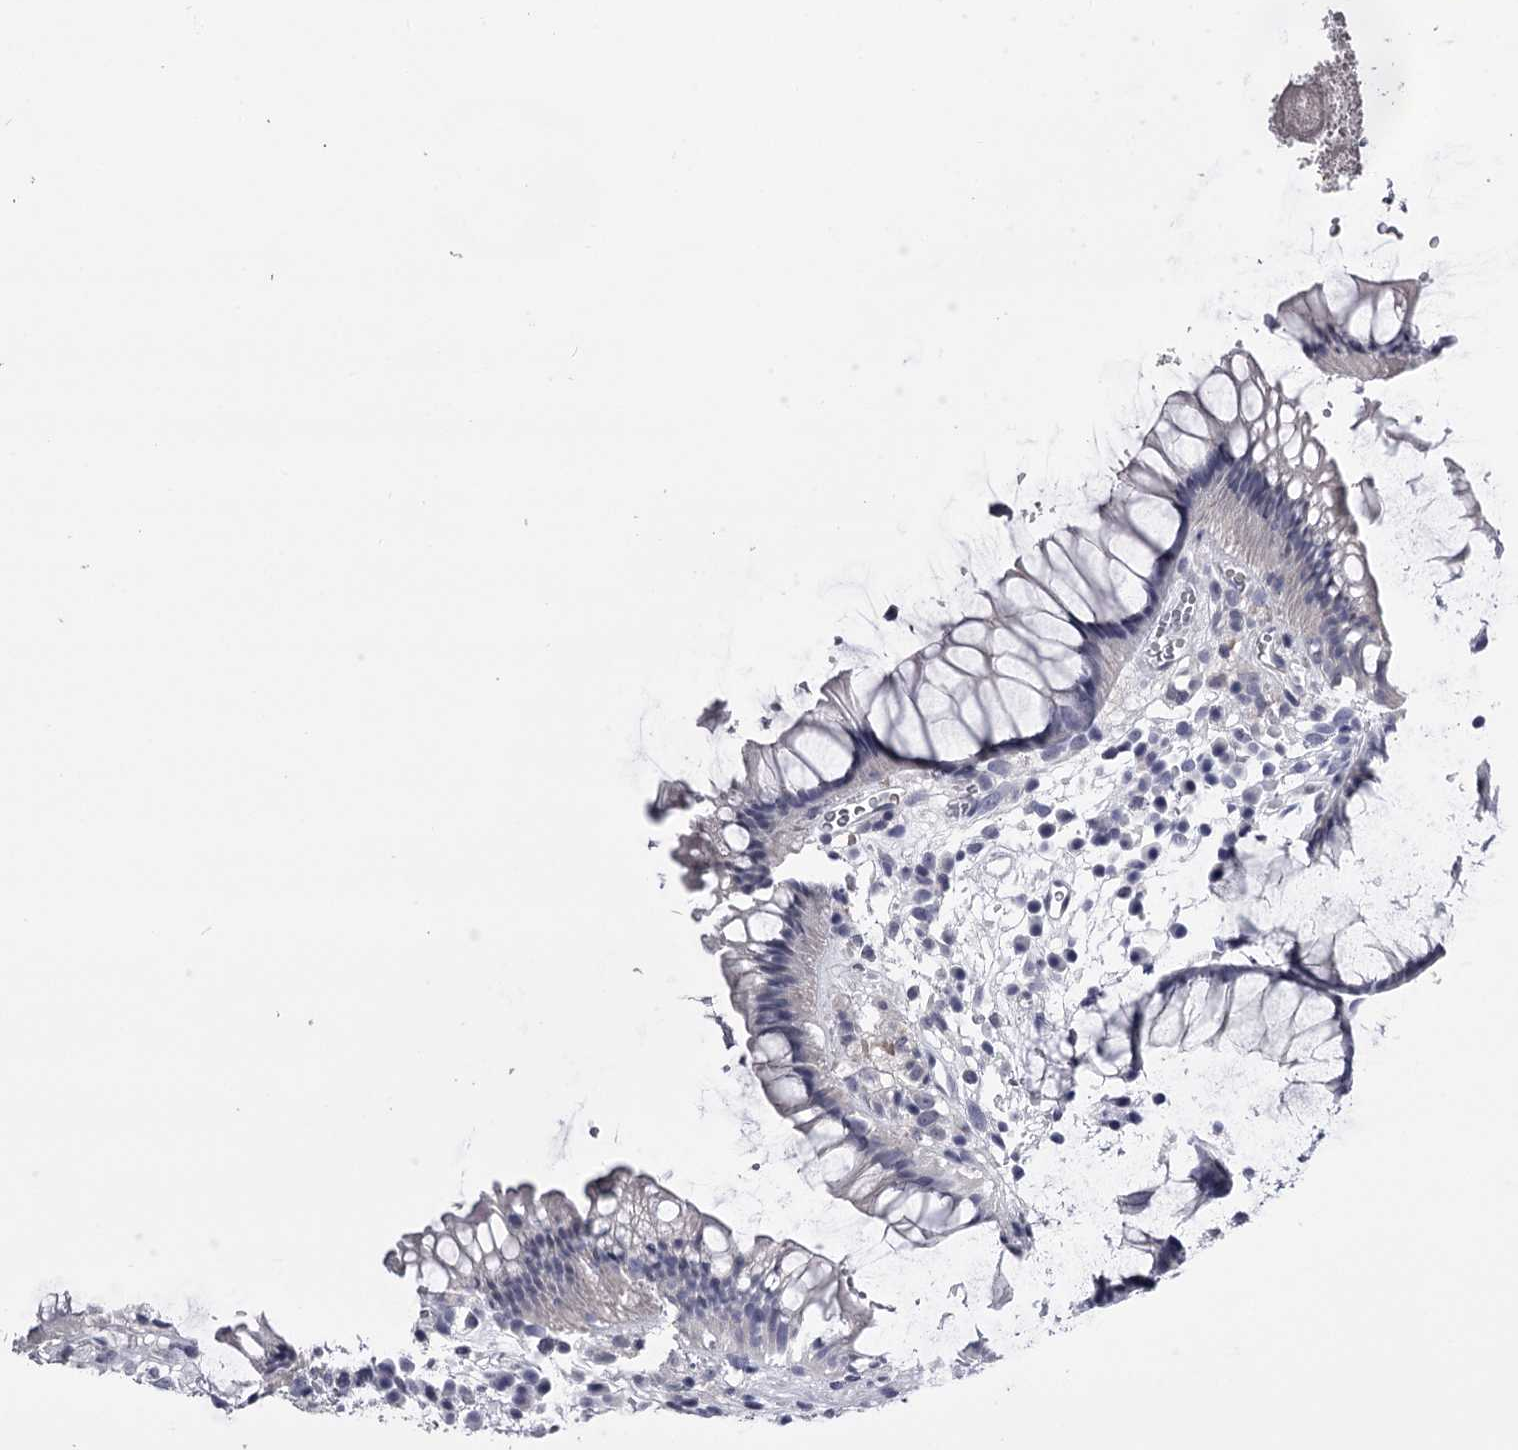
{"staining": {"intensity": "negative", "quantity": "none", "location": "none"}, "tissue": "rectum", "cell_type": "Glandular cells", "image_type": "normal", "snomed": [{"axis": "morphology", "description": "Normal tissue, NOS"}, {"axis": "topography", "description": "Rectum"}], "caption": "An immunohistochemistry image of normal rectum is shown. There is no staining in glandular cells of rectum.", "gene": "GSTO1", "patient": {"sex": "male", "age": 51}}